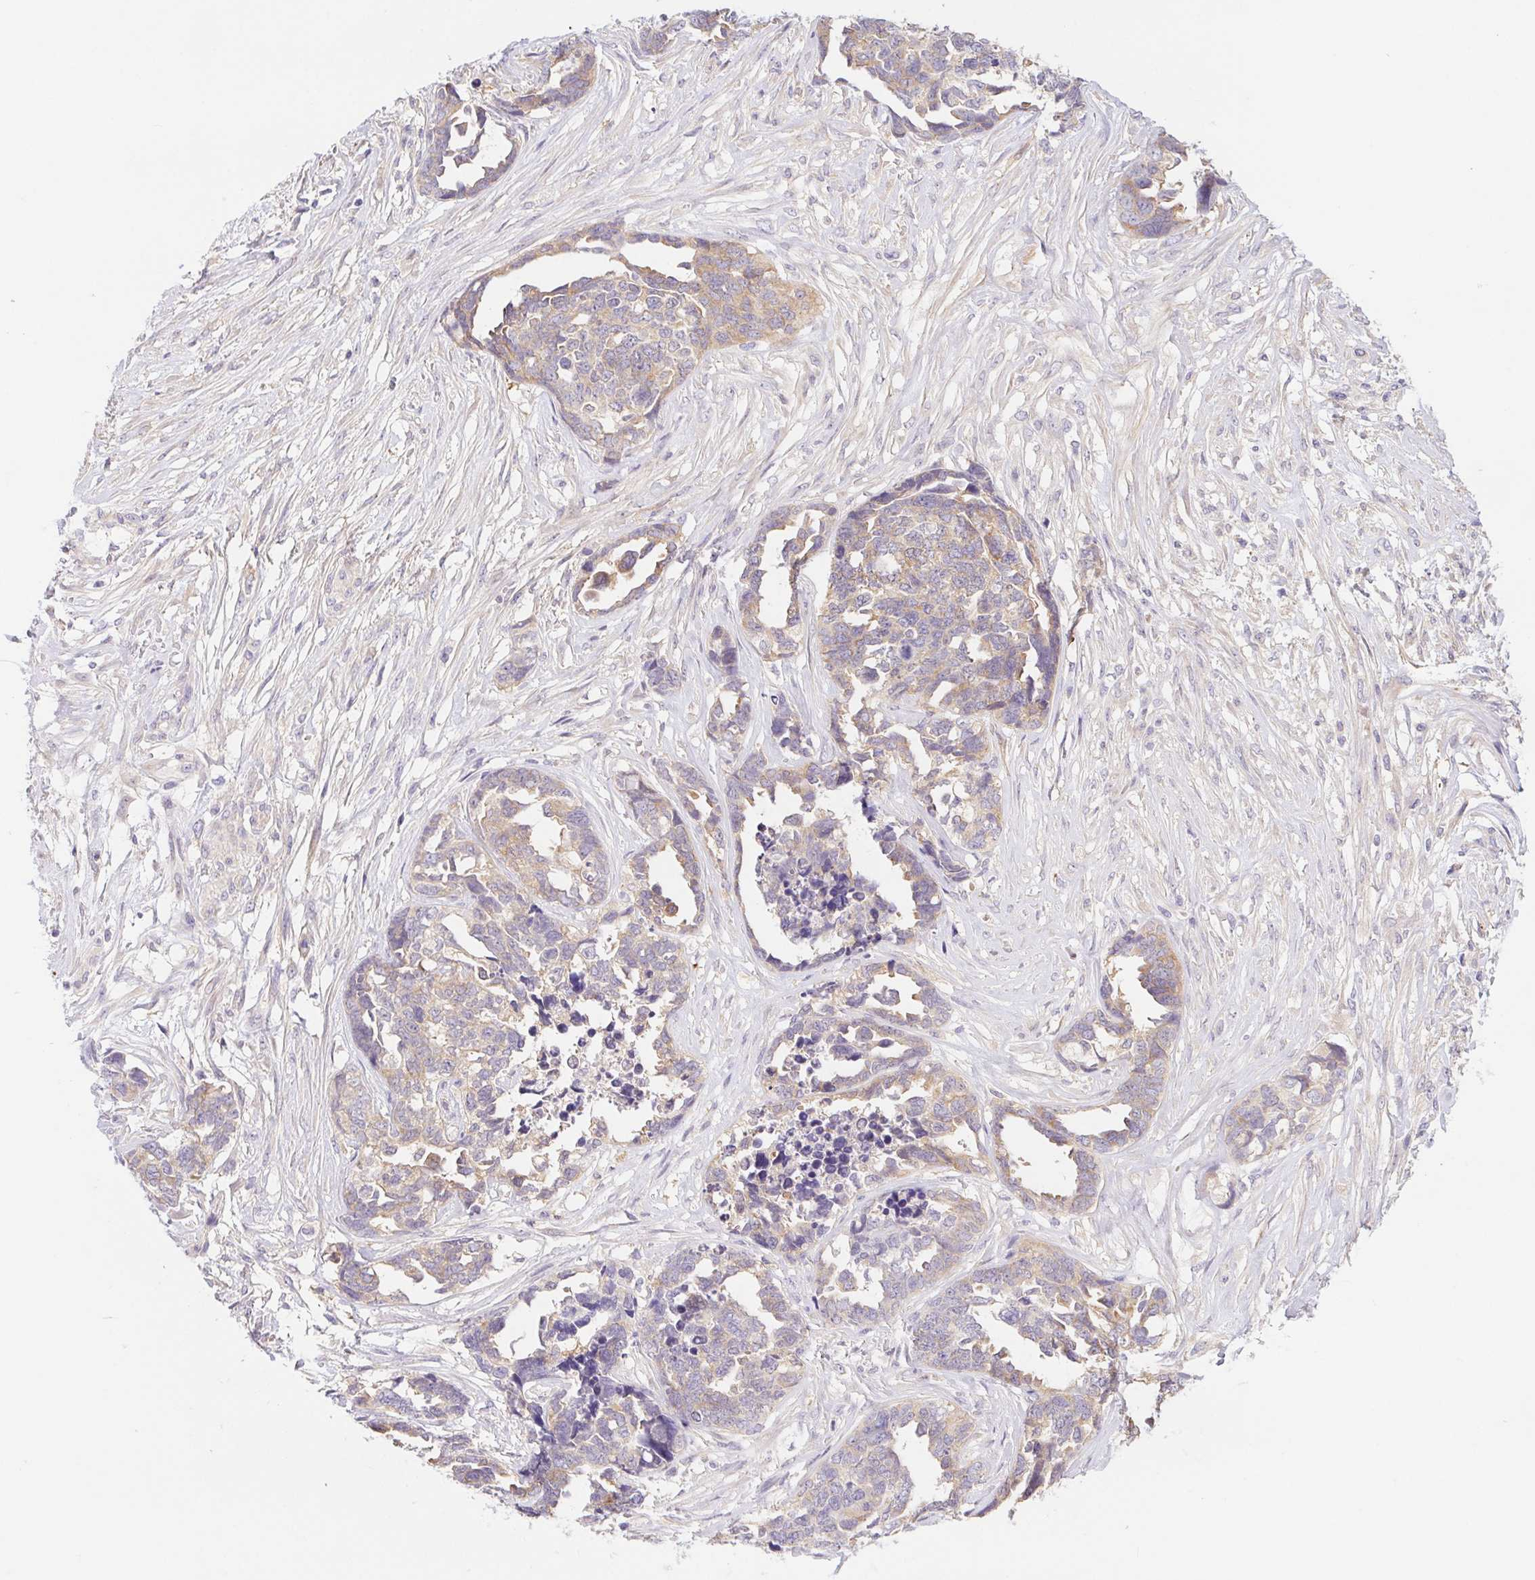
{"staining": {"intensity": "weak", "quantity": ">75%", "location": "cytoplasmic/membranous"}, "tissue": "ovarian cancer", "cell_type": "Tumor cells", "image_type": "cancer", "snomed": [{"axis": "morphology", "description": "Cystadenocarcinoma, serous, NOS"}, {"axis": "topography", "description": "Ovary"}], "caption": "Protein staining of ovarian cancer (serous cystadenocarcinoma) tissue displays weak cytoplasmic/membranous expression in approximately >75% of tumor cells.", "gene": "DYNC2LI1", "patient": {"sex": "female", "age": 69}}